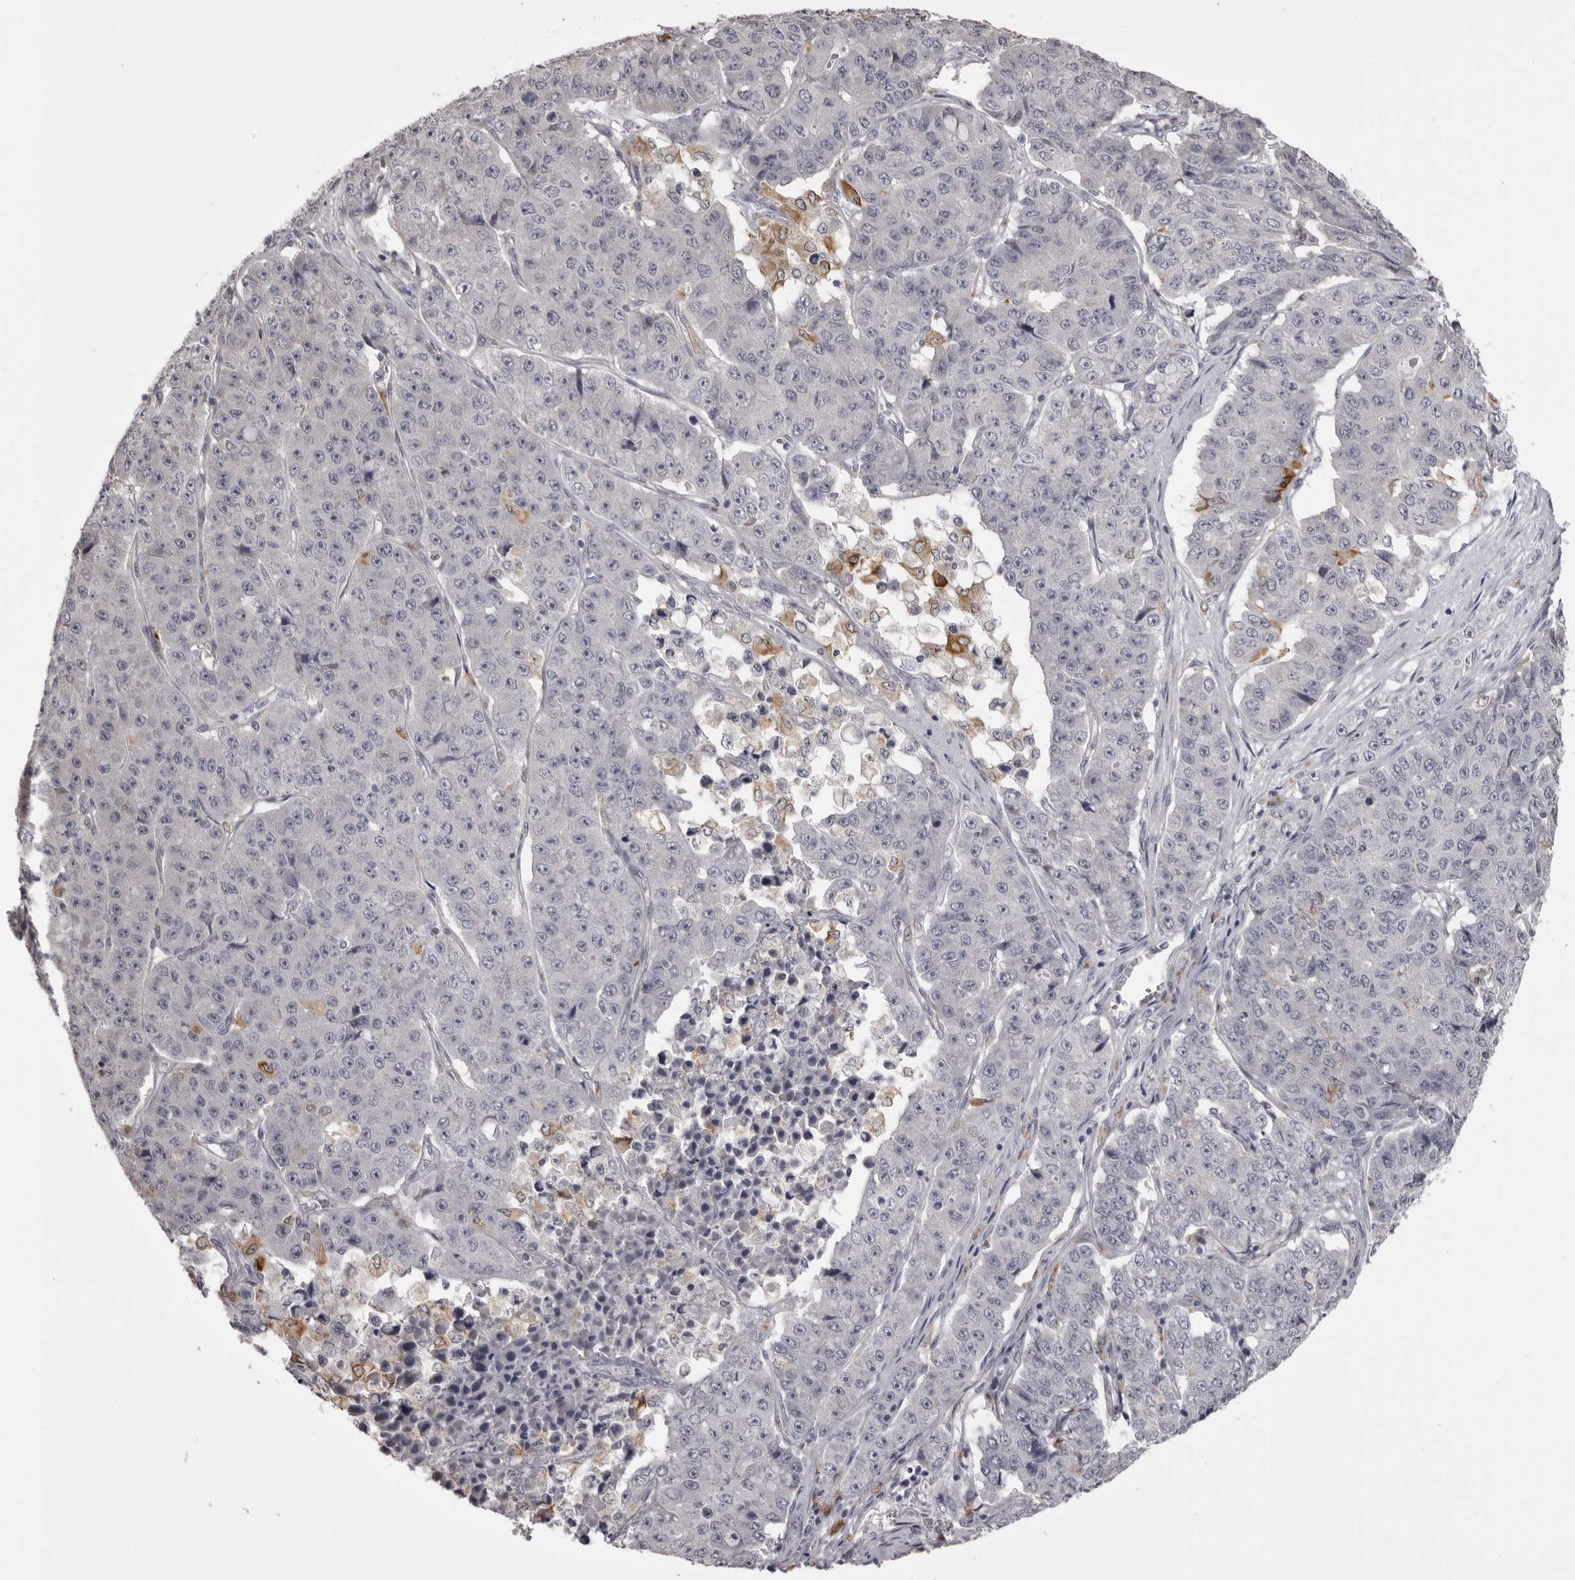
{"staining": {"intensity": "negative", "quantity": "none", "location": "none"}, "tissue": "pancreatic cancer", "cell_type": "Tumor cells", "image_type": "cancer", "snomed": [{"axis": "morphology", "description": "Adenocarcinoma, NOS"}, {"axis": "topography", "description": "Pancreas"}], "caption": "Pancreatic cancer was stained to show a protein in brown. There is no significant staining in tumor cells.", "gene": "NCEH1", "patient": {"sex": "male", "age": 50}}